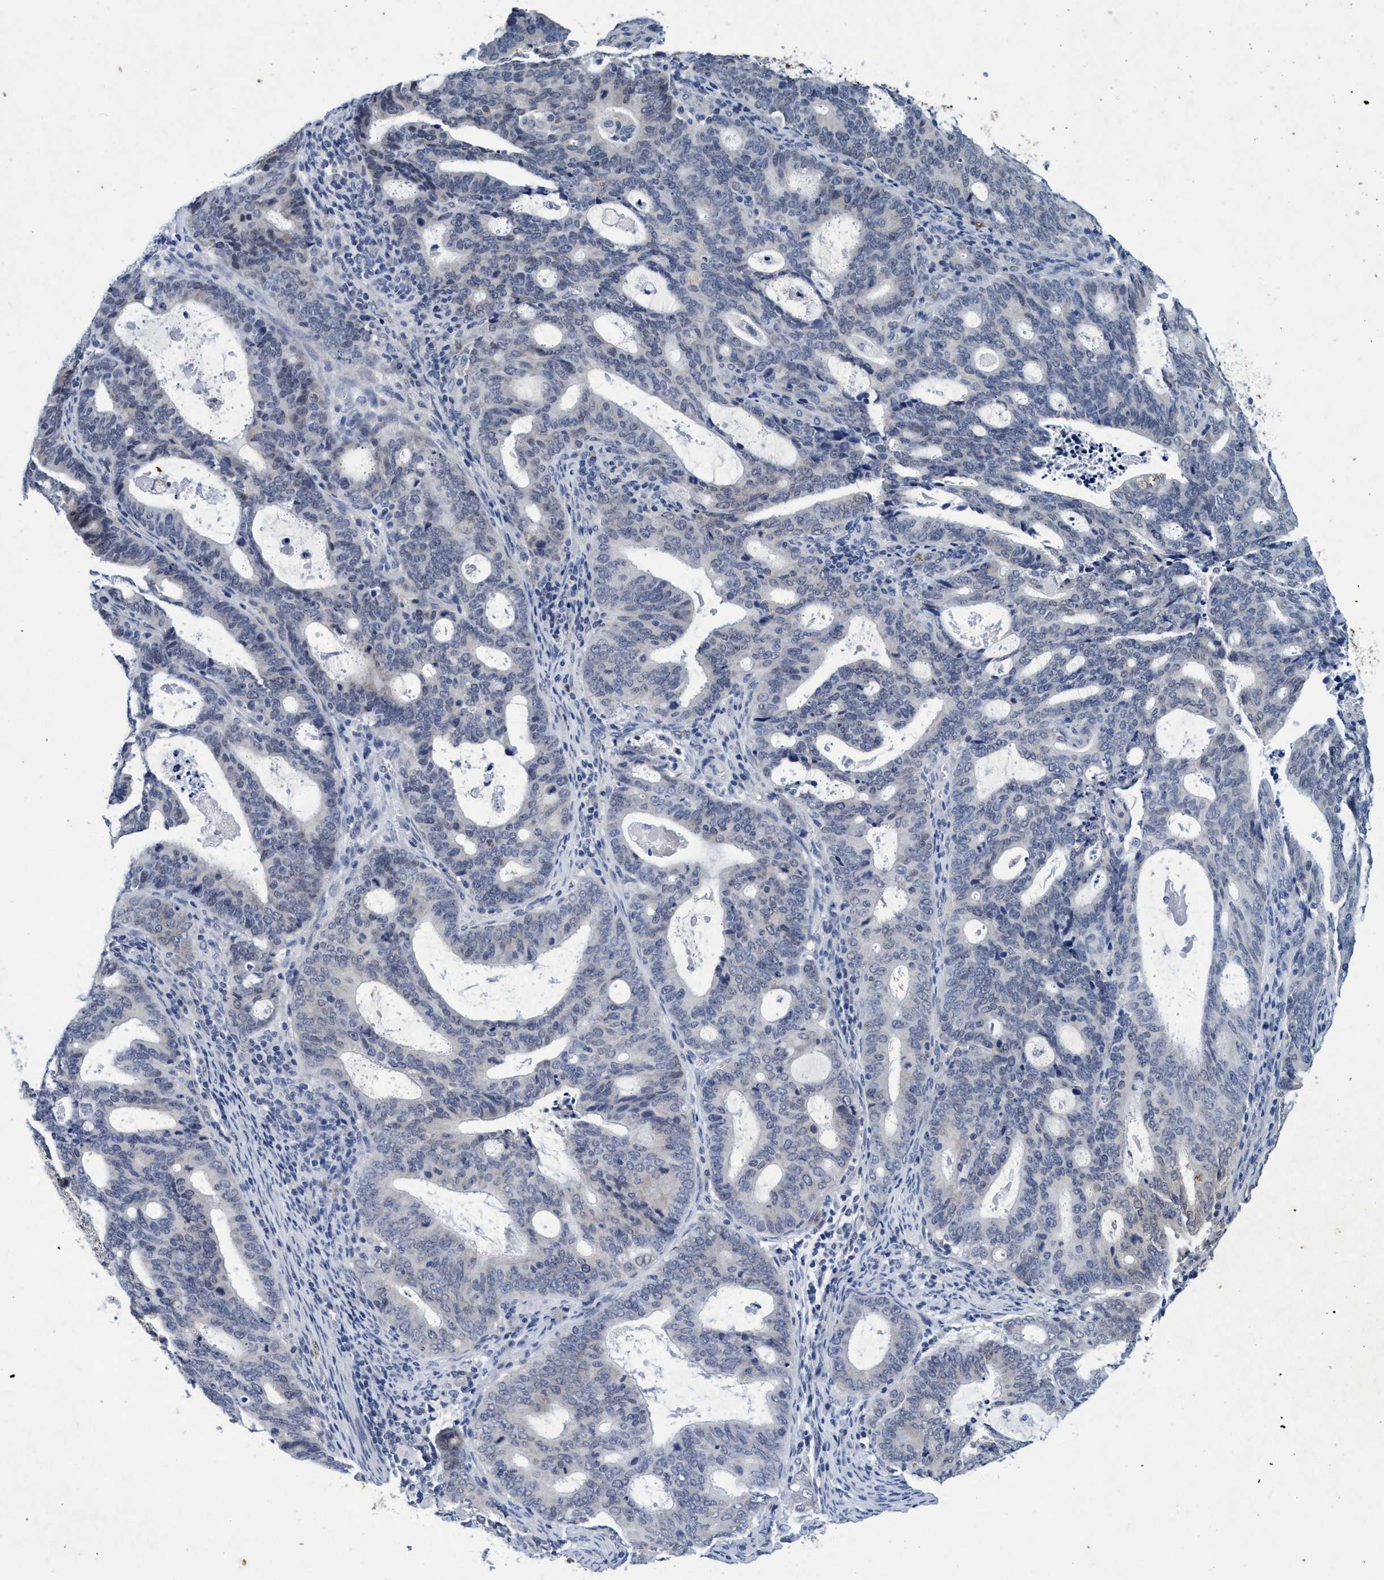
{"staining": {"intensity": "negative", "quantity": "none", "location": "none"}, "tissue": "endometrial cancer", "cell_type": "Tumor cells", "image_type": "cancer", "snomed": [{"axis": "morphology", "description": "Adenocarcinoma, NOS"}, {"axis": "topography", "description": "Uterus"}], "caption": "IHC image of neoplastic tissue: human endometrial cancer (adenocarcinoma) stained with DAB (3,3'-diaminobenzidine) reveals no significant protein staining in tumor cells.", "gene": "GRB14", "patient": {"sex": "female", "age": 83}}